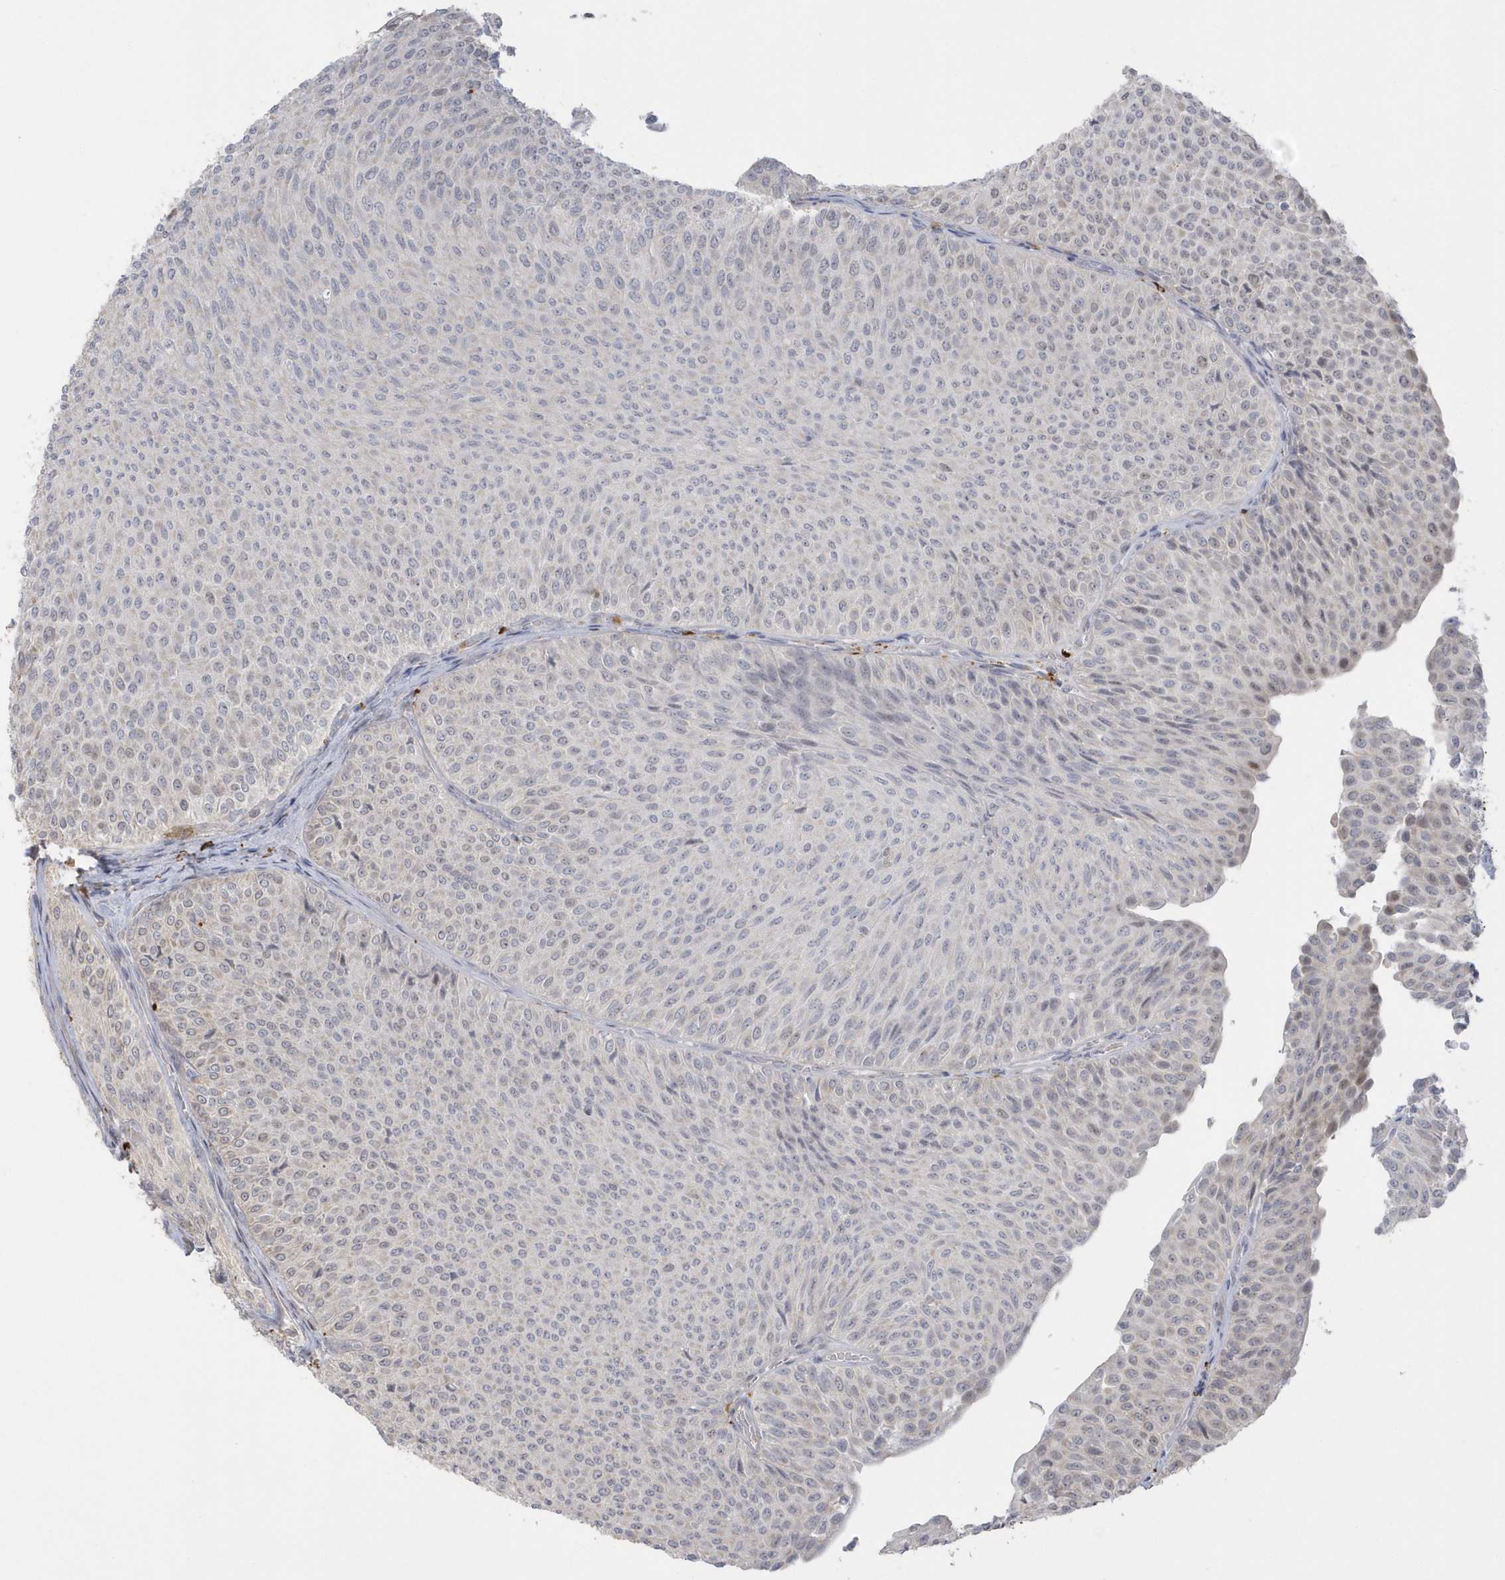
{"staining": {"intensity": "negative", "quantity": "none", "location": "none"}, "tissue": "urothelial cancer", "cell_type": "Tumor cells", "image_type": "cancer", "snomed": [{"axis": "morphology", "description": "Urothelial carcinoma, Low grade"}, {"axis": "topography", "description": "Urinary bladder"}], "caption": "Immunohistochemical staining of urothelial carcinoma (low-grade) shows no significant expression in tumor cells.", "gene": "NAF1", "patient": {"sex": "male", "age": 78}}